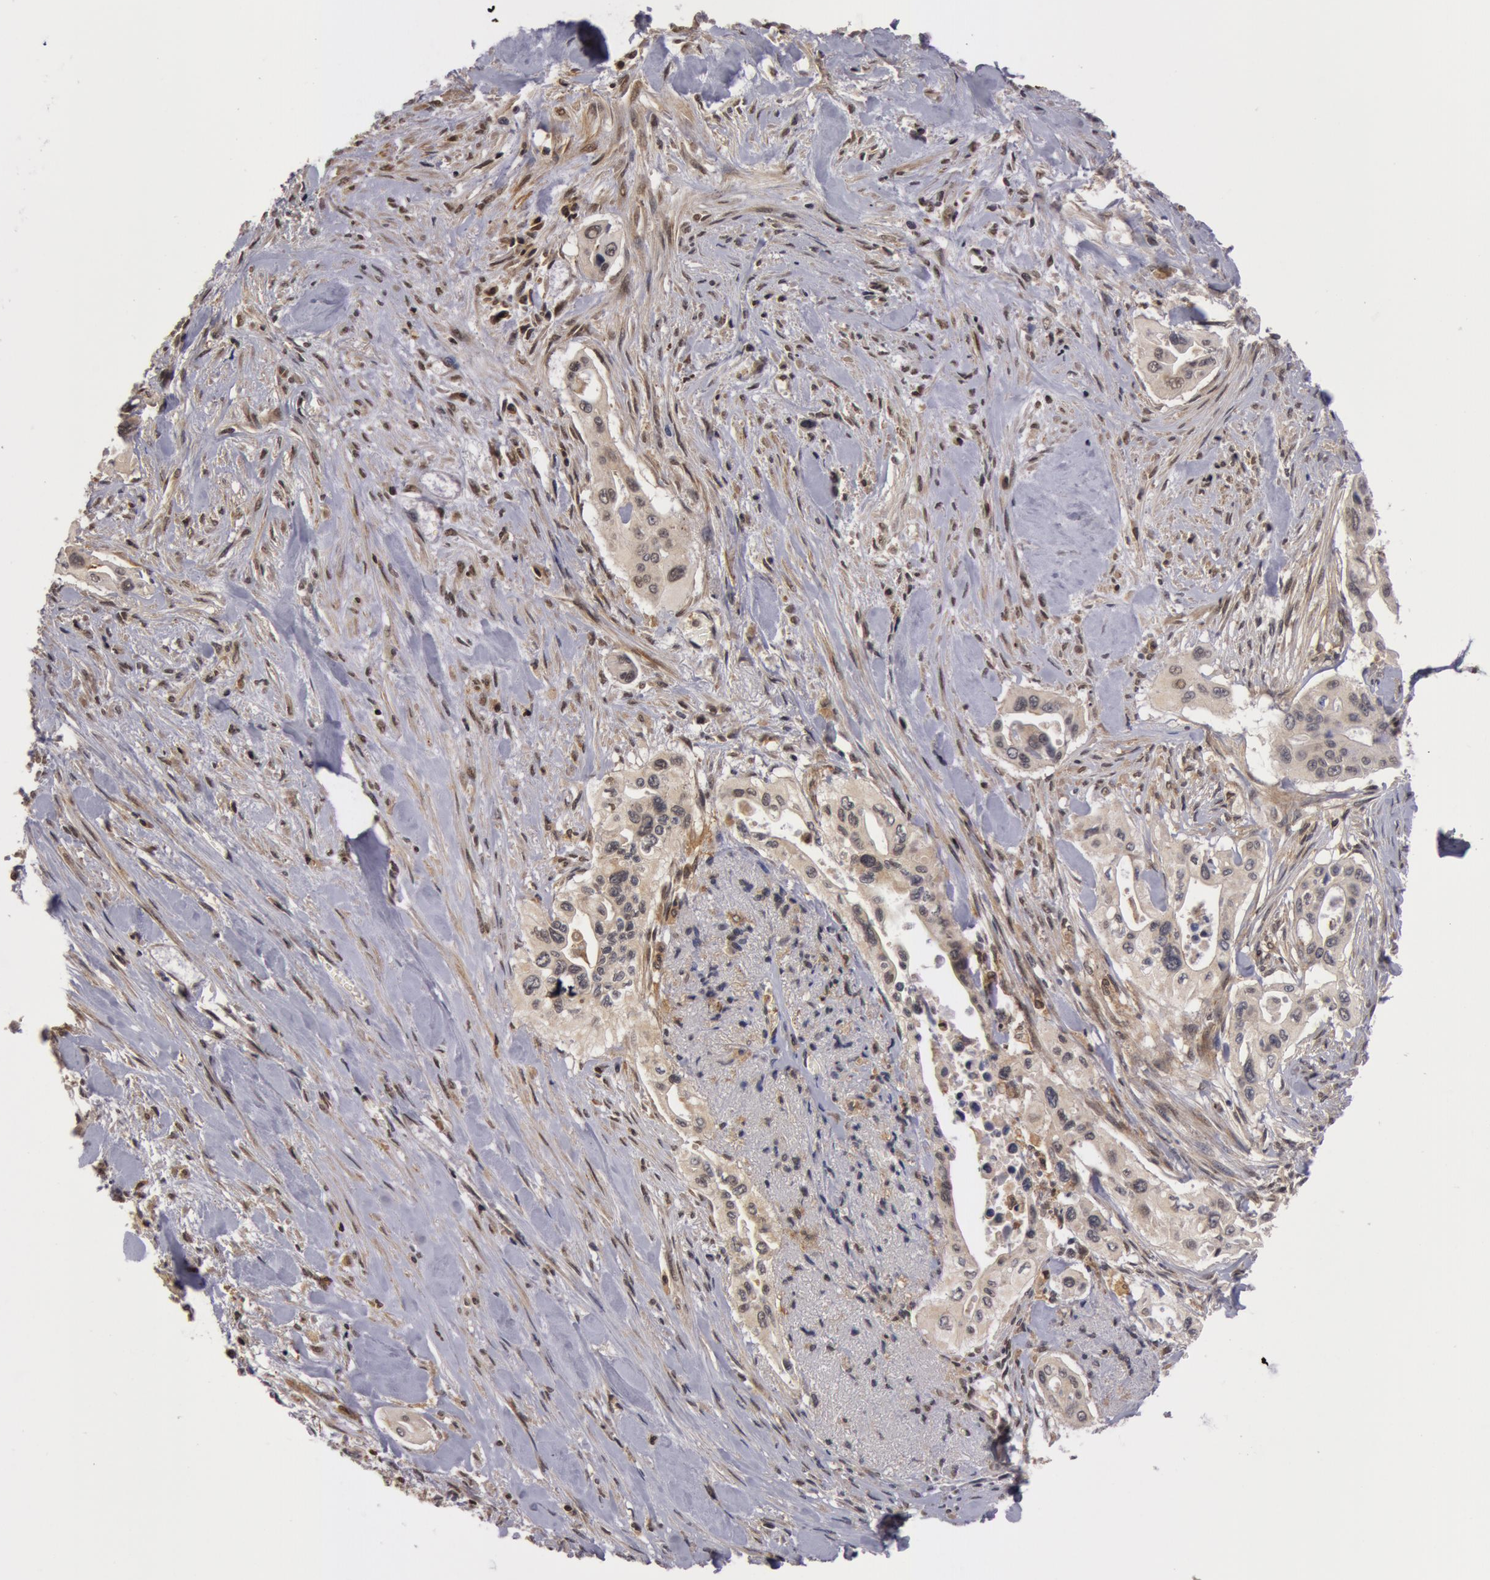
{"staining": {"intensity": "weak", "quantity": "<25%", "location": "nuclear"}, "tissue": "pancreatic cancer", "cell_type": "Tumor cells", "image_type": "cancer", "snomed": [{"axis": "morphology", "description": "Adenocarcinoma, NOS"}, {"axis": "topography", "description": "Pancreas"}], "caption": "DAB immunohistochemical staining of adenocarcinoma (pancreatic) shows no significant expression in tumor cells.", "gene": "ZNF350", "patient": {"sex": "male", "age": 77}}